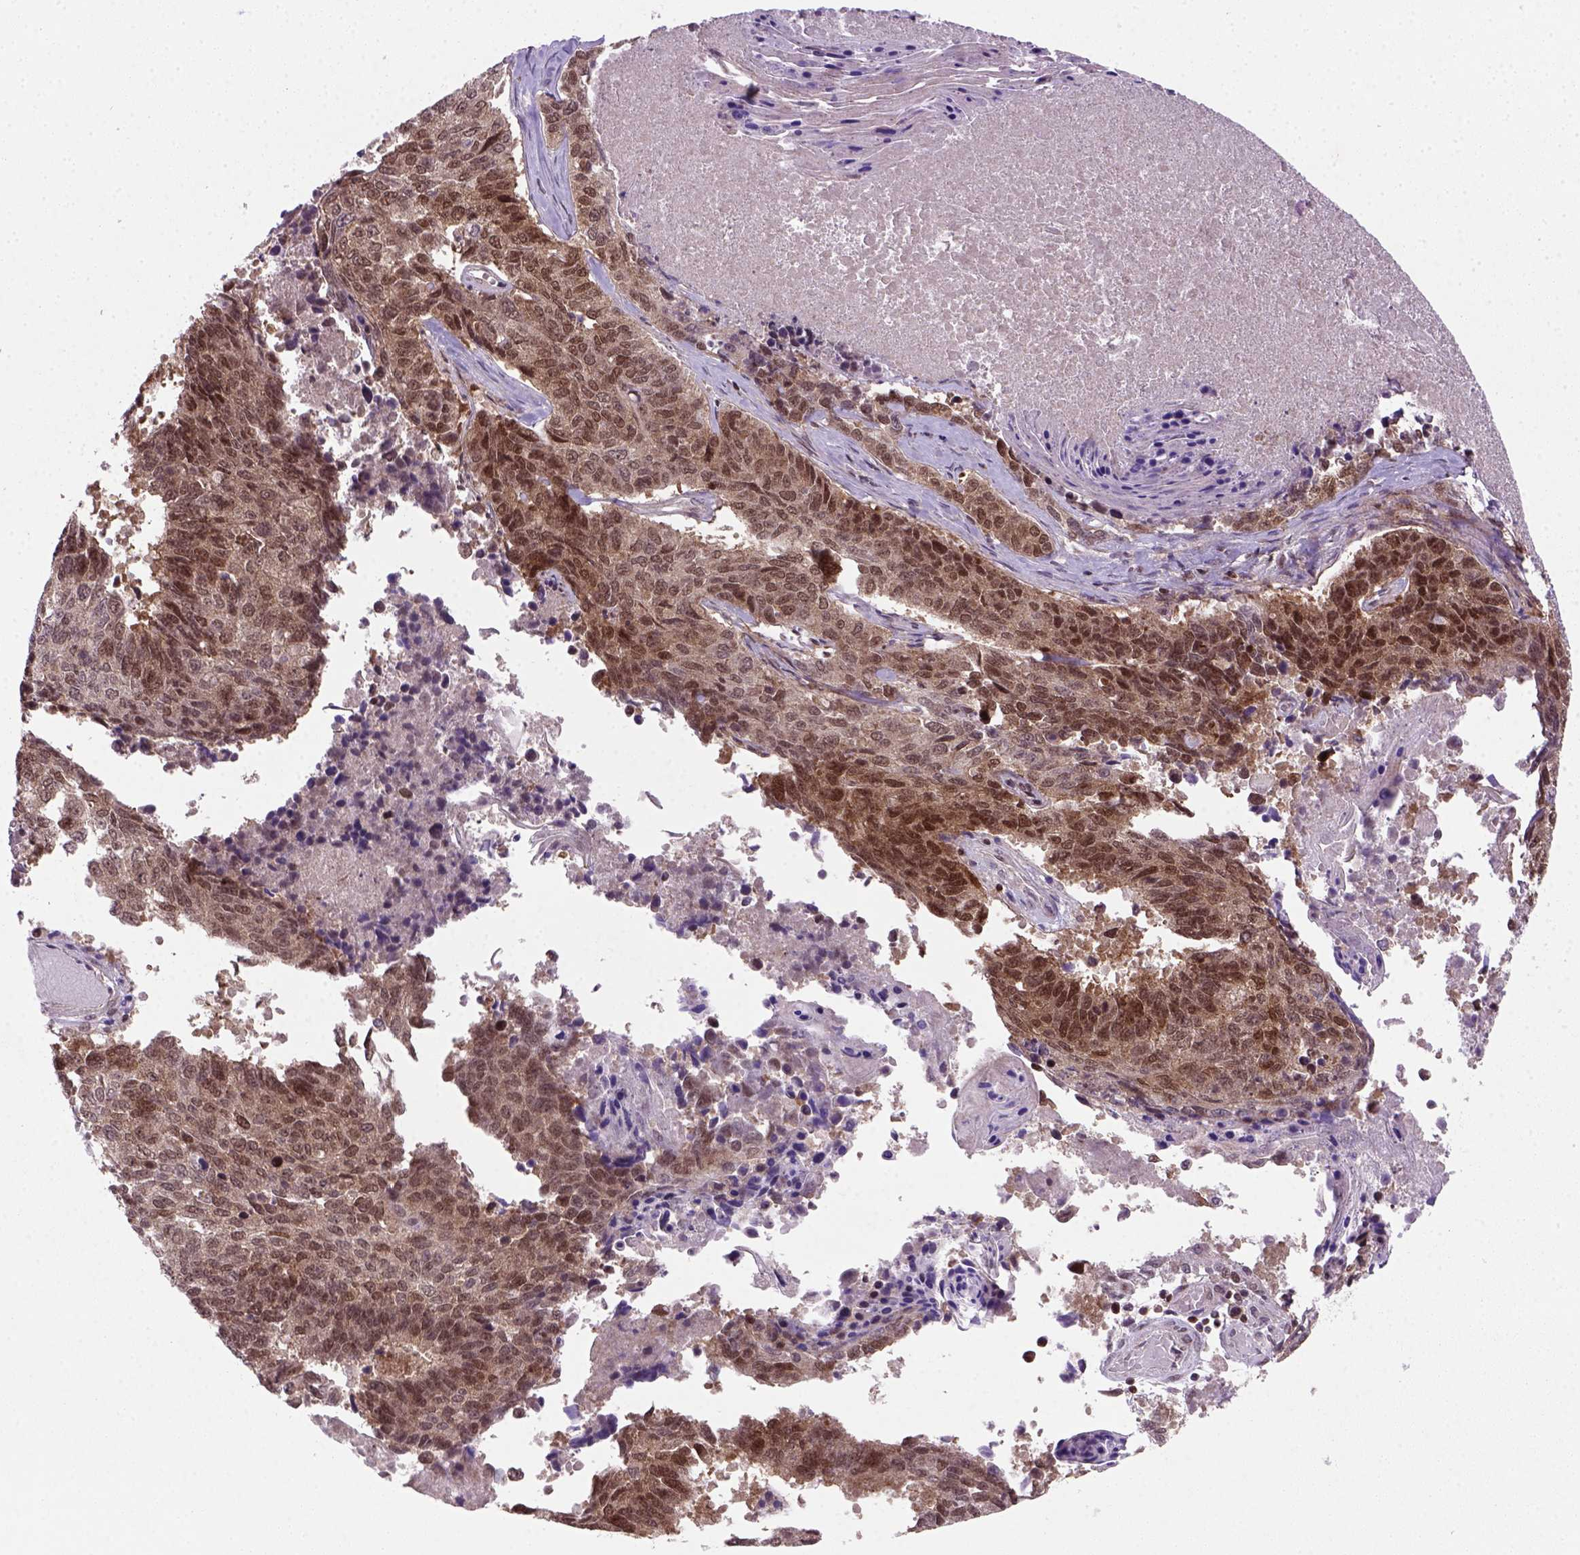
{"staining": {"intensity": "moderate", "quantity": ">75%", "location": "nuclear"}, "tissue": "lung cancer", "cell_type": "Tumor cells", "image_type": "cancer", "snomed": [{"axis": "morphology", "description": "Squamous cell carcinoma, NOS"}, {"axis": "topography", "description": "Lung"}], "caption": "Lung cancer stained with a protein marker exhibits moderate staining in tumor cells.", "gene": "MGMT", "patient": {"sex": "male", "age": 73}}